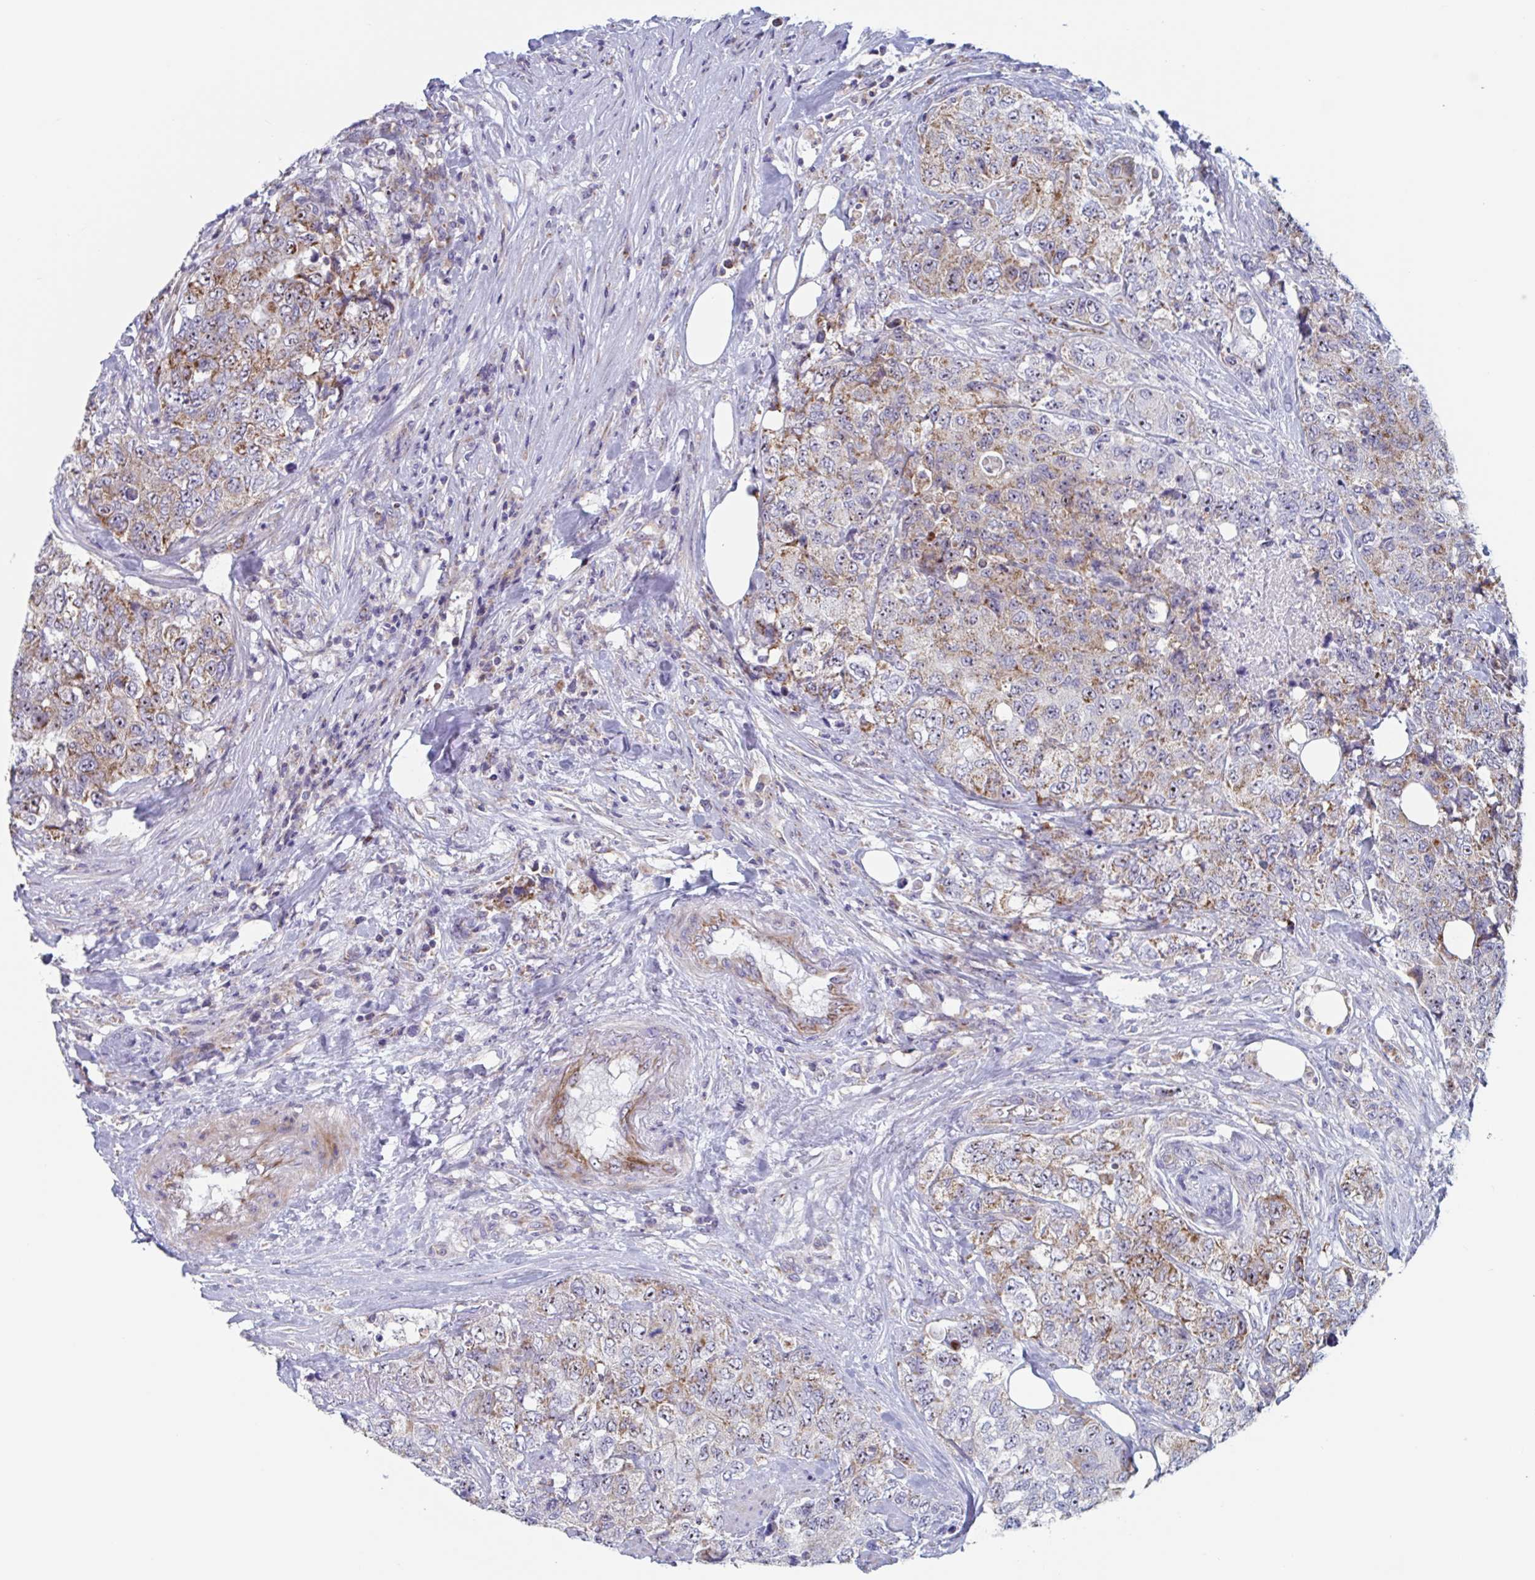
{"staining": {"intensity": "moderate", "quantity": ">75%", "location": "cytoplasmic/membranous,nuclear"}, "tissue": "urothelial cancer", "cell_type": "Tumor cells", "image_type": "cancer", "snomed": [{"axis": "morphology", "description": "Urothelial carcinoma, High grade"}, {"axis": "topography", "description": "Urinary bladder"}], "caption": "Protein analysis of urothelial carcinoma (high-grade) tissue exhibits moderate cytoplasmic/membranous and nuclear staining in about >75% of tumor cells.", "gene": "MRPL53", "patient": {"sex": "female", "age": 78}}